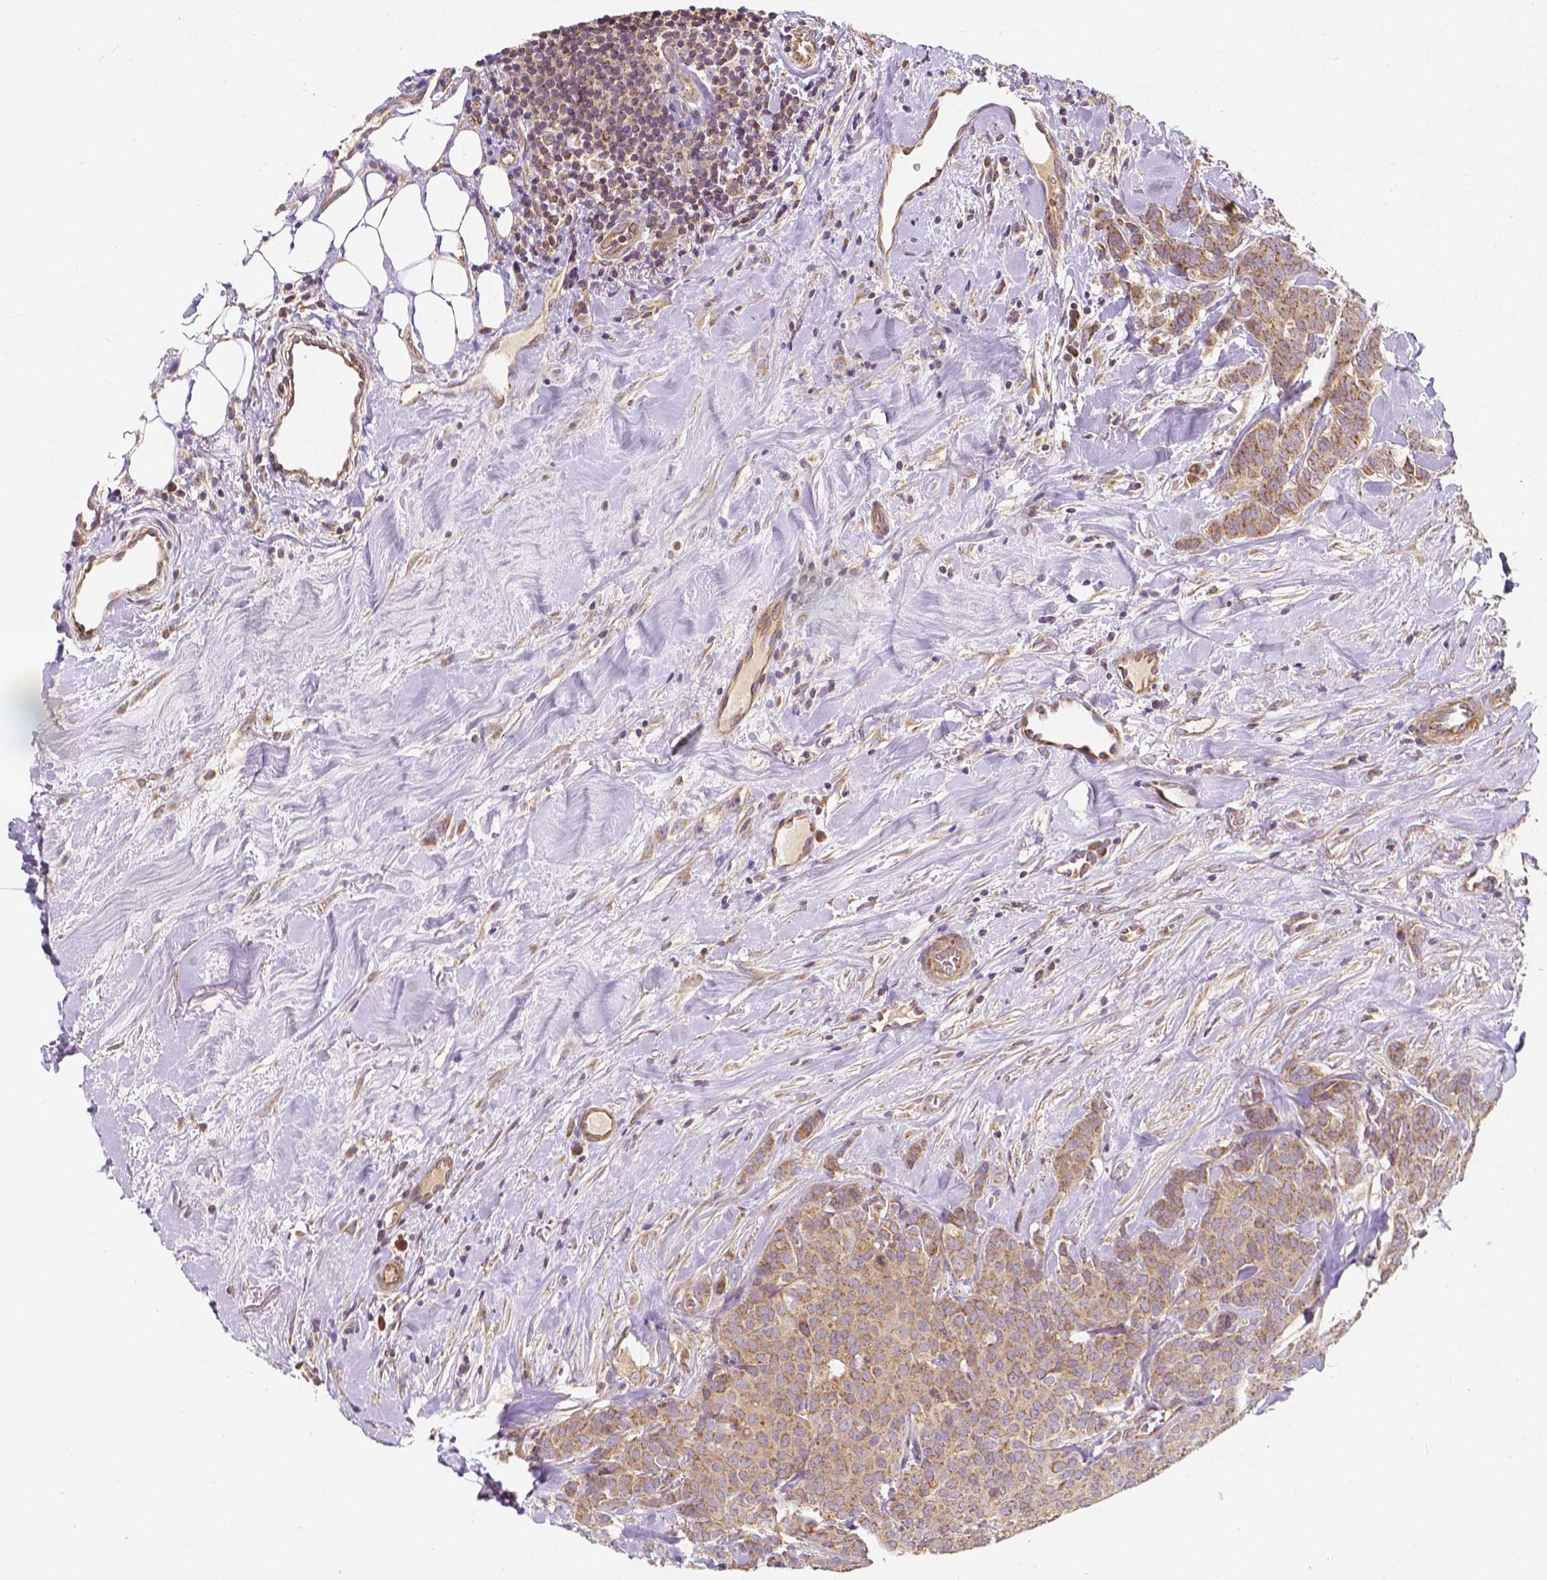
{"staining": {"intensity": "moderate", "quantity": ">75%", "location": "cytoplasmic/membranous"}, "tissue": "breast cancer", "cell_type": "Tumor cells", "image_type": "cancer", "snomed": [{"axis": "morphology", "description": "Duct carcinoma"}, {"axis": "topography", "description": "Breast"}], "caption": "IHC of human intraductal carcinoma (breast) exhibits medium levels of moderate cytoplasmic/membranous expression in approximately >75% of tumor cells.", "gene": "SNCAIP", "patient": {"sex": "female", "age": 84}}